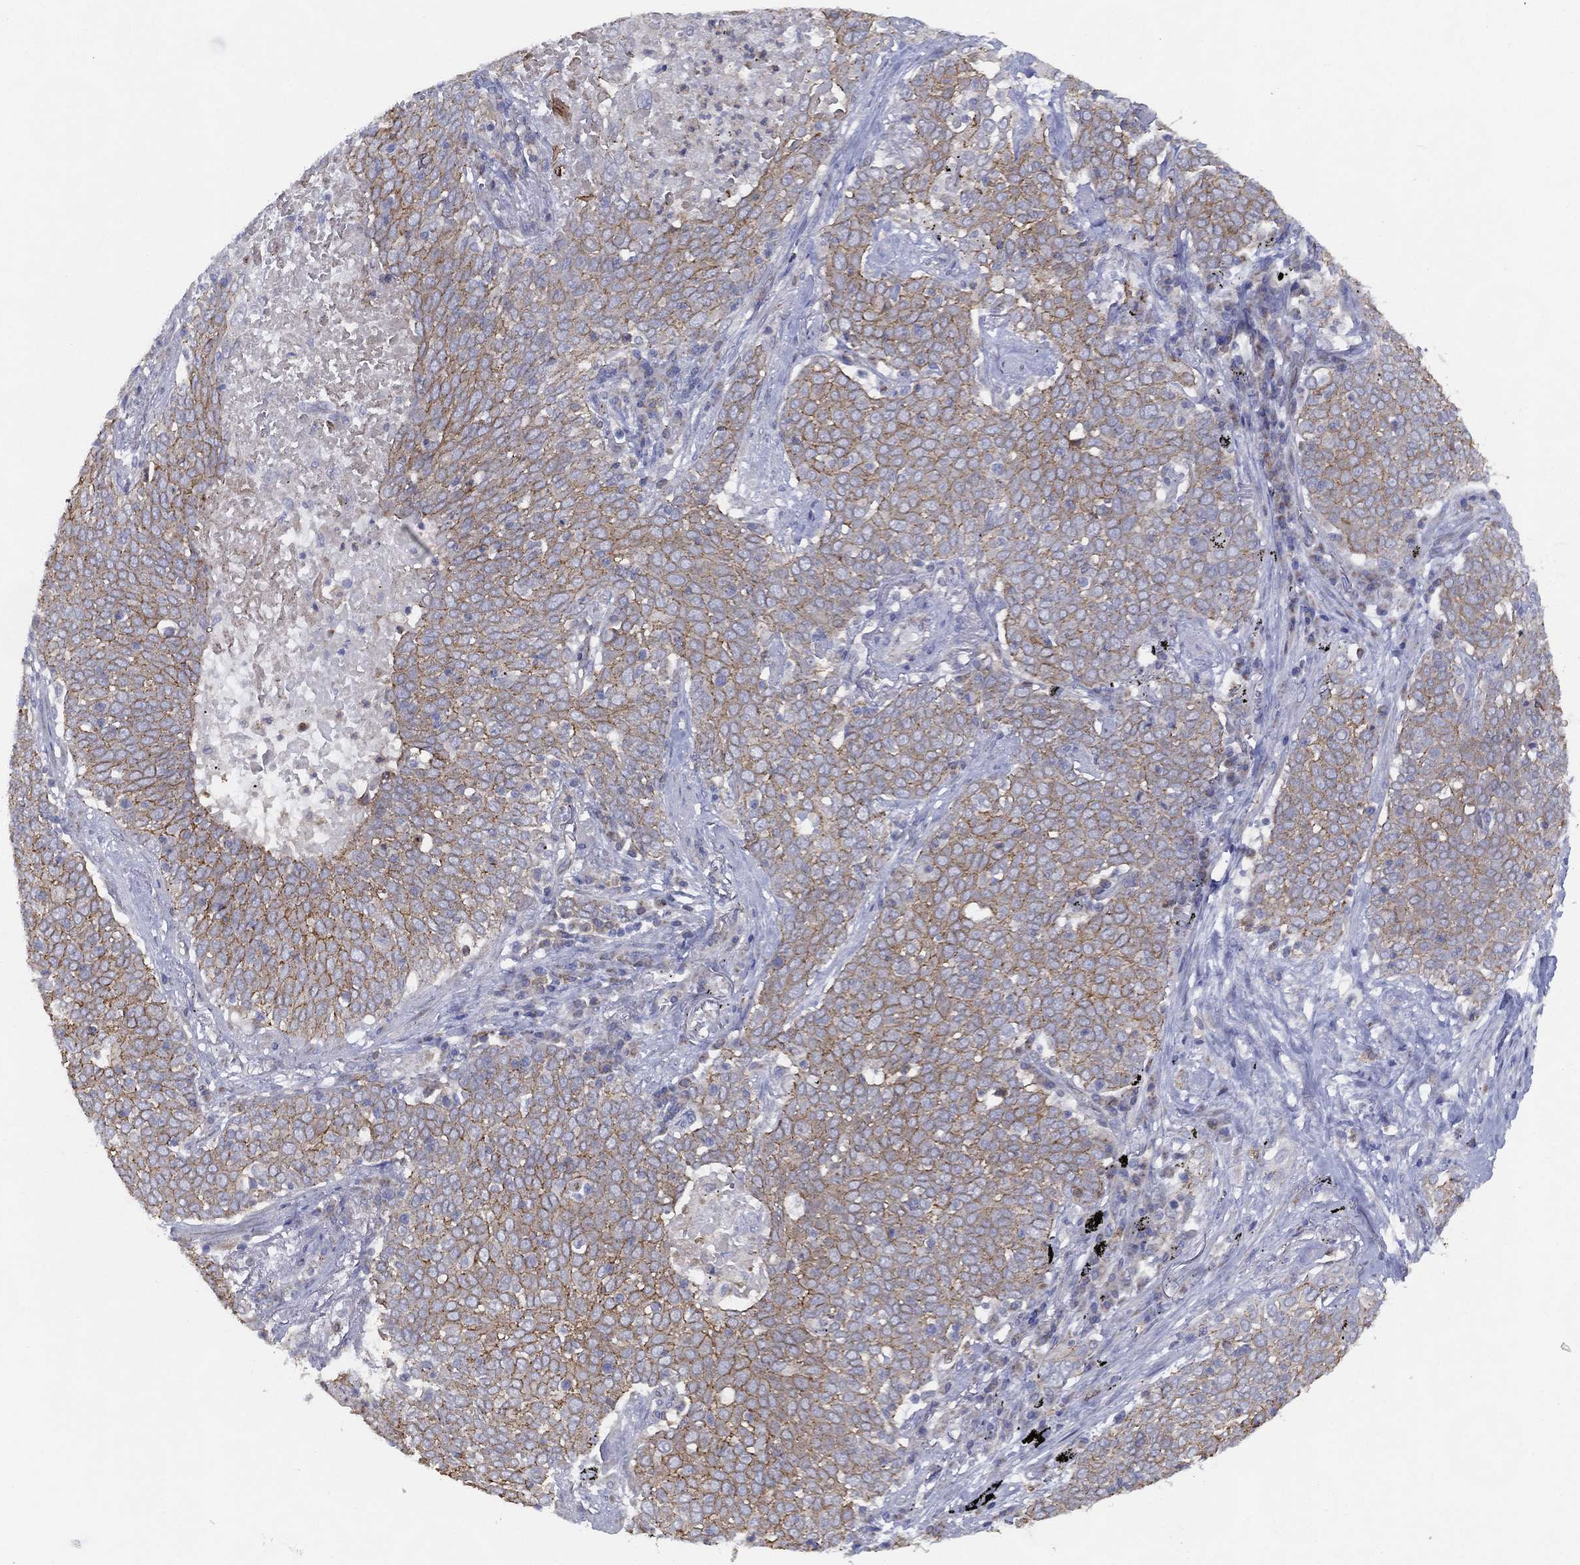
{"staining": {"intensity": "negative", "quantity": "none", "location": "none"}, "tissue": "lung cancer", "cell_type": "Tumor cells", "image_type": "cancer", "snomed": [{"axis": "morphology", "description": "Squamous cell carcinoma, NOS"}, {"axis": "topography", "description": "Lung"}], "caption": "Protein analysis of squamous cell carcinoma (lung) demonstrates no significant staining in tumor cells.", "gene": "ZNF223", "patient": {"sex": "male", "age": 82}}